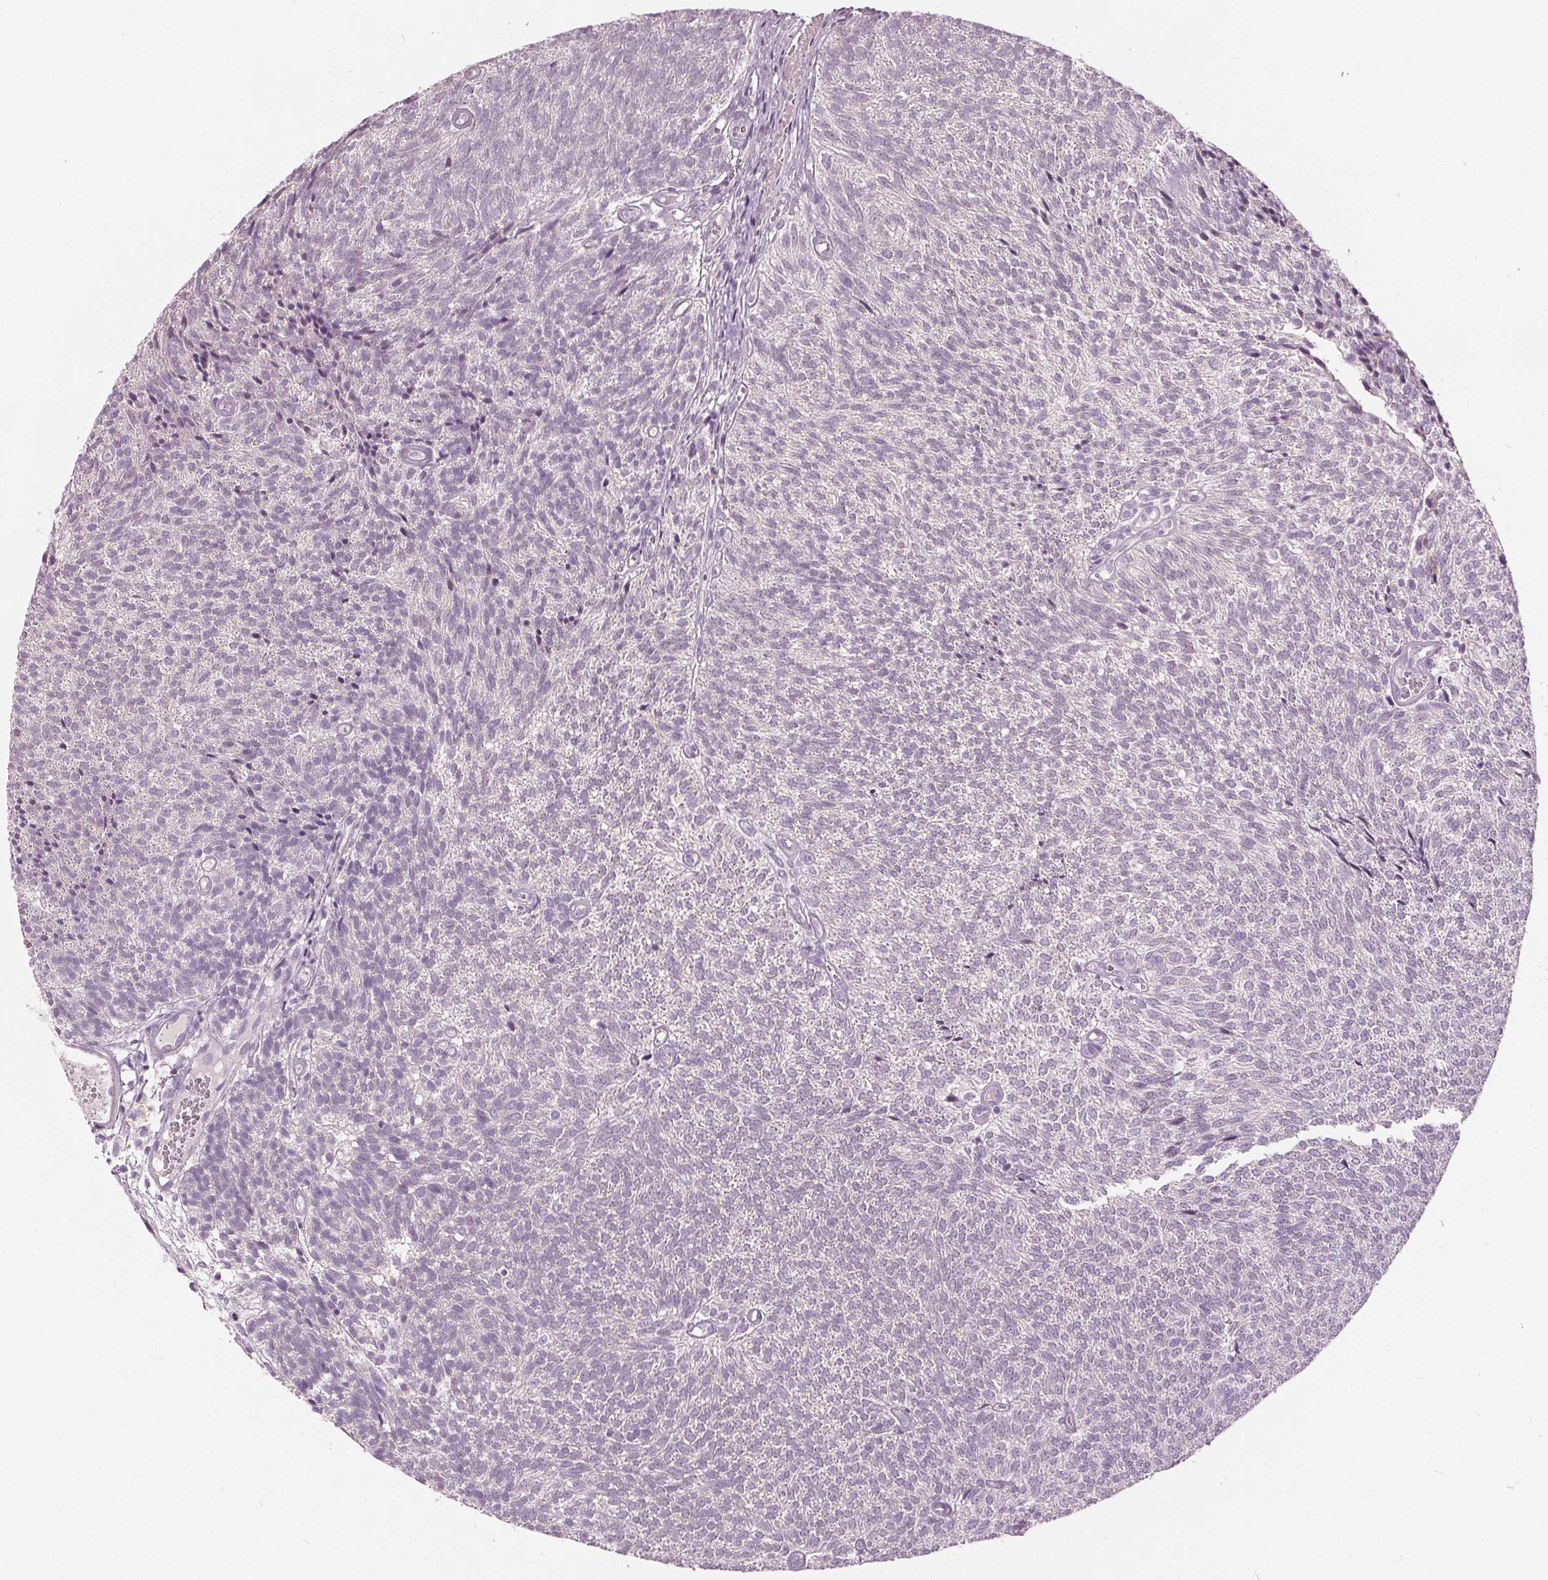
{"staining": {"intensity": "negative", "quantity": "none", "location": "none"}, "tissue": "urothelial cancer", "cell_type": "Tumor cells", "image_type": "cancer", "snomed": [{"axis": "morphology", "description": "Urothelial carcinoma, Low grade"}, {"axis": "topography", "description": "Urinary bladder"}], "caption": "Tumor cells show no significant protein staining in urothelial cancer.", "gene": "TKFC", "patient": {"sex": "male", "age": 77}}